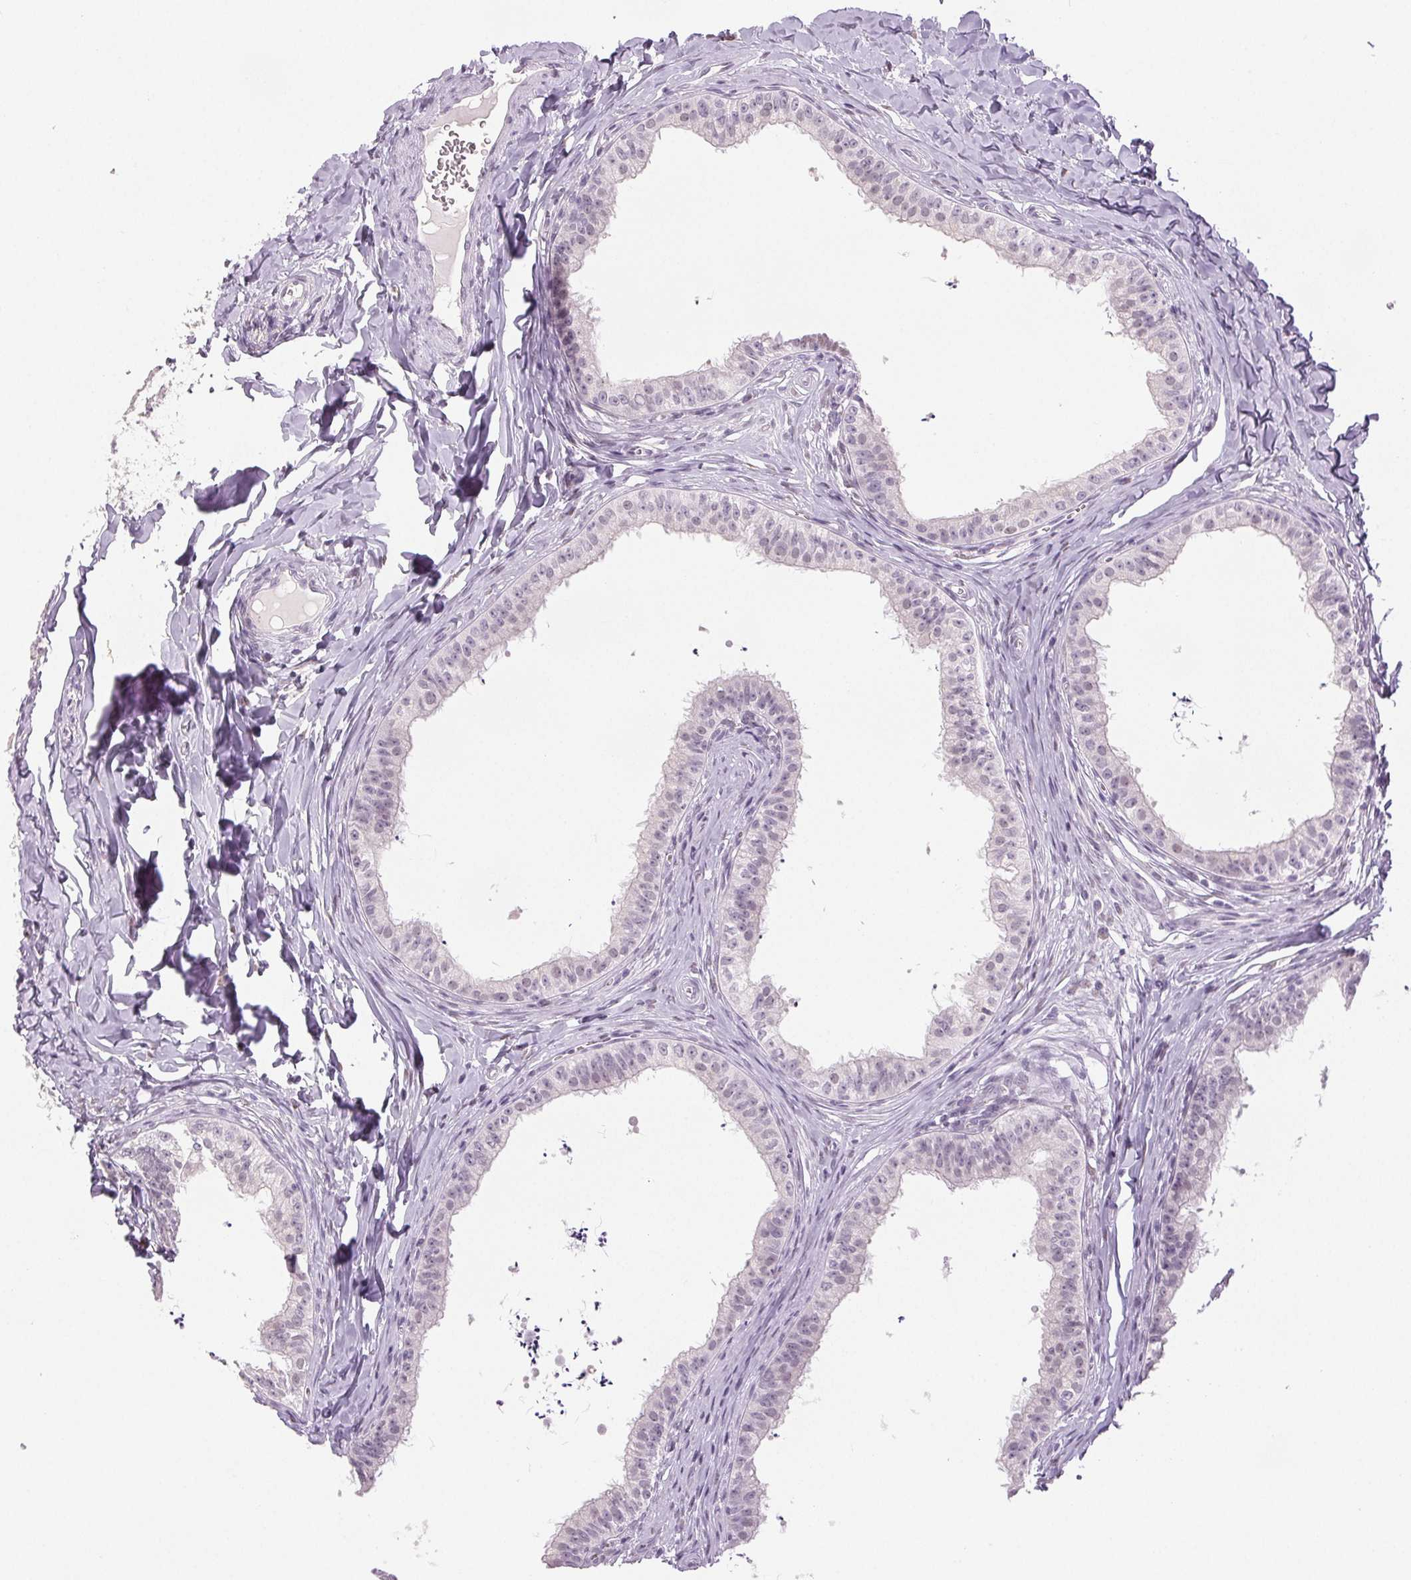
{"staining": {"intensity": "negative", "quantity": "none", "location": "none"}, "tissue": "epididymis", "cell_type": "Glandular cells", "image_type": "normal", "snomed": [{"axis": "morphology", "description": "Normal tissue, NOS"}, {"axis": "topography", "description": "Epididymis"}], "caption": "A micrograph of human epididymis is negative for staining in glandular cells. (DAB (3,3'-diaminobenzidine) immunohistochemistry visualized using brightfield microscopy, high magnification).", "gene": "DNAJC6", "patient": {"sex": "male", "age": 24}}